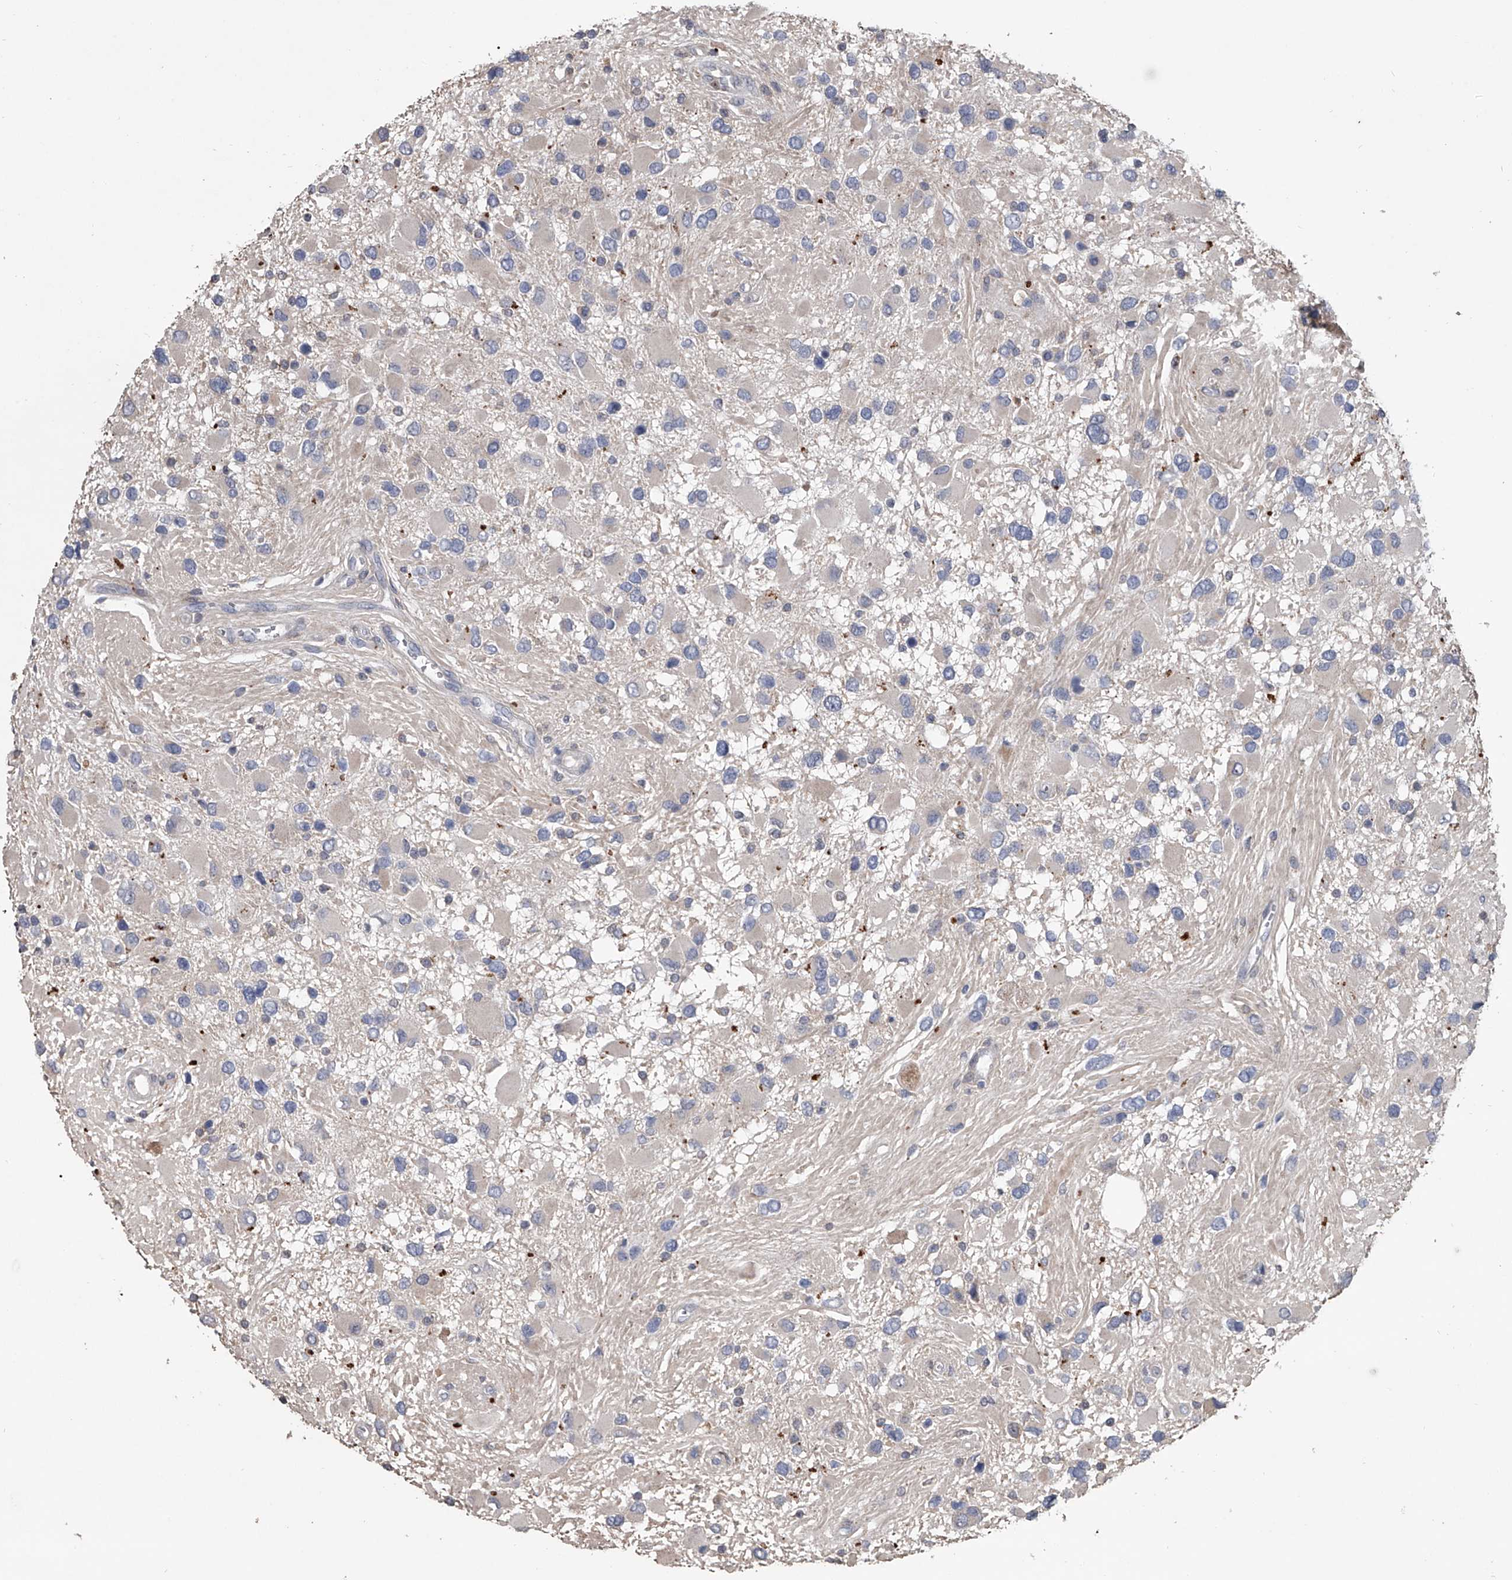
{"staining": {"intensity": "negative", "quantity": "none", "location": "none"}, "tissue": "glioma", "cell_type": "Tumor cells", "image_type": "cancer", "snomed": [{"axis": "morphology", "description": "Glioma, malignant, High grade"}, {"axis": "topography", "description": "Brain"}], "caption": "DAB immunohistochemical staining of human glioma demonstrates no significant expression in tumor cells. (Brightfield microscopy of DAB (3,3'-diaminobenzidine) immunohistochemistry at high magnification).", "gene": "DOCK9", "patient": {"sex": "male", "age": 53}}